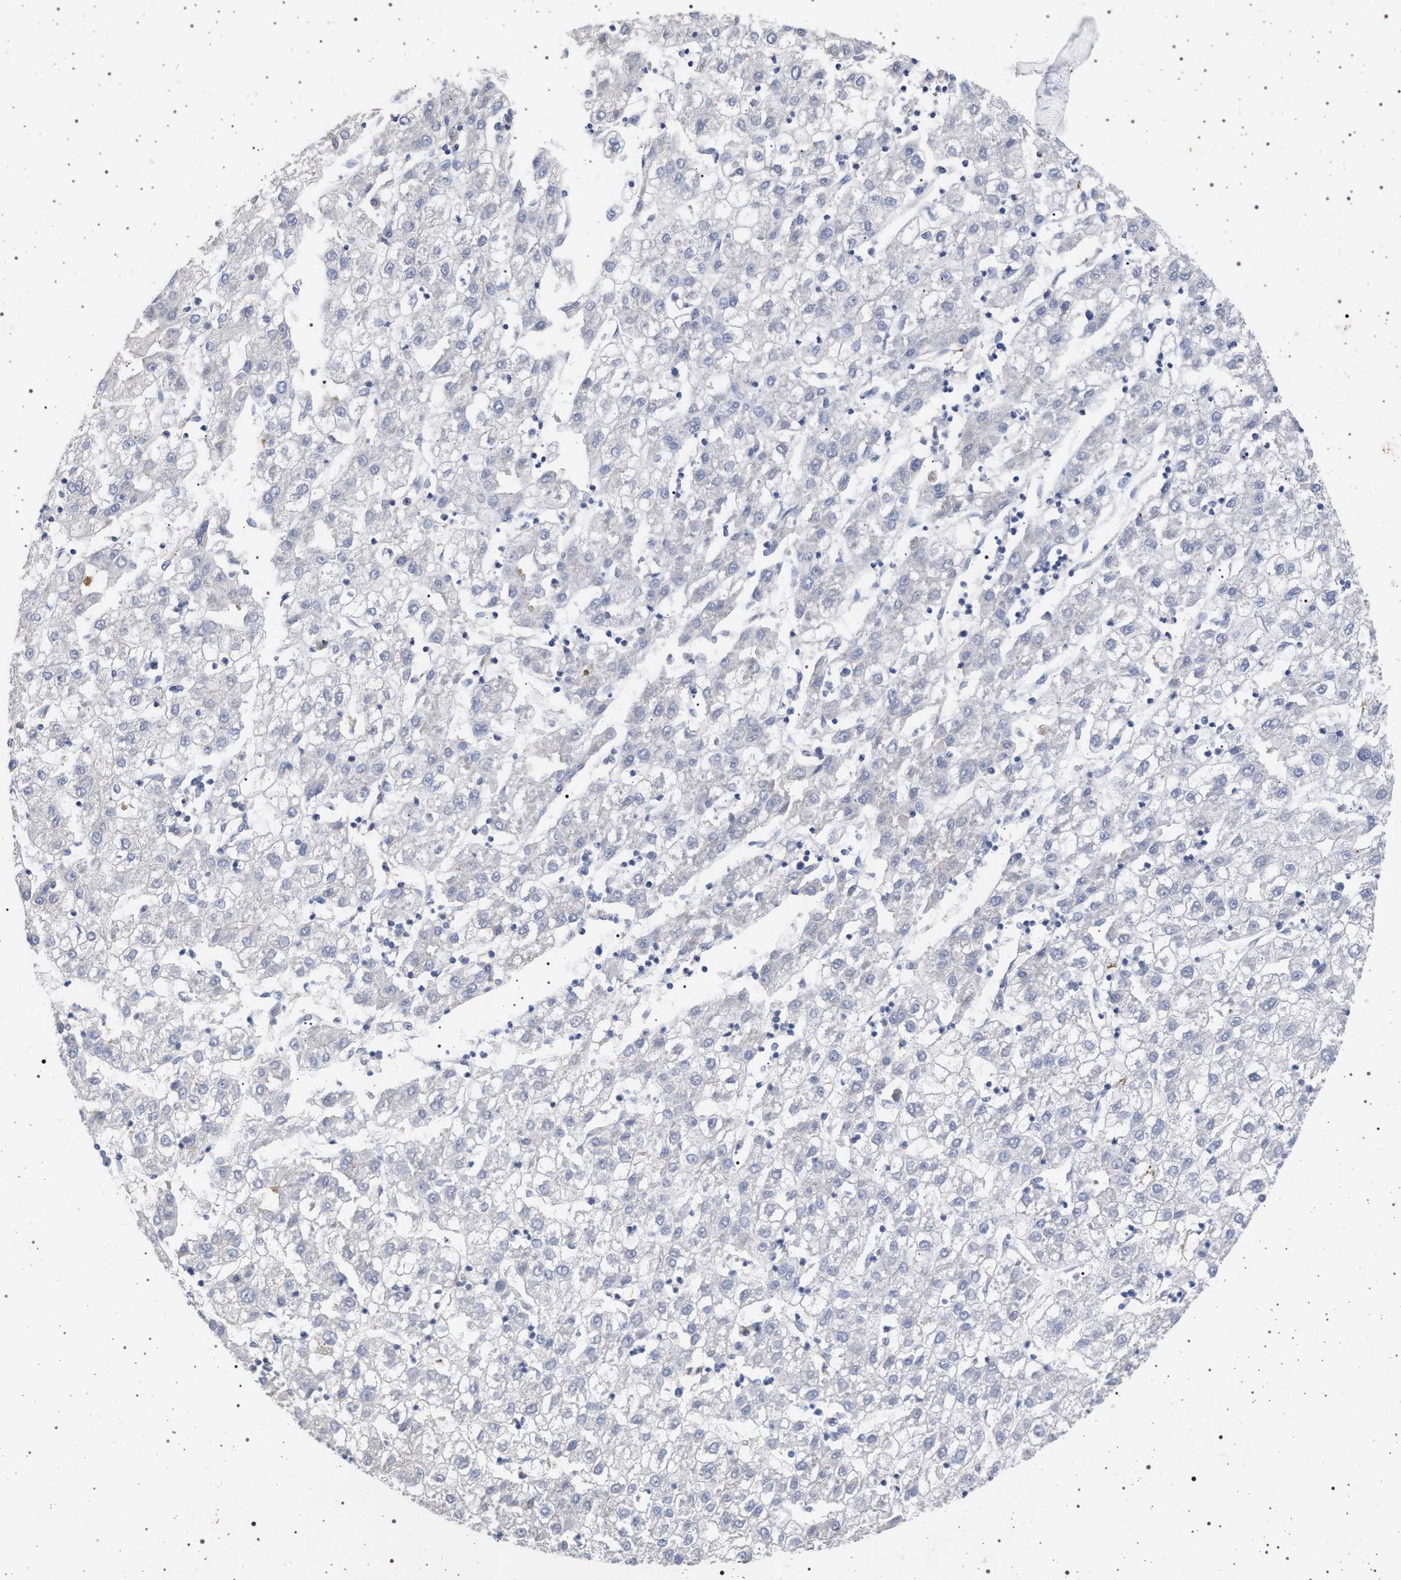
{"staining": {"intensity": "negative", "quantity": "none", "location": "none"}, "tissue": "liver cancer", "cell_type": "Tumor cells", "image_type": "cancer", "snomed": [{"axis": "morphology", "description": "Carcinoma, Hepatocellular, NOS"}, {"axis": "topography", "description": "Liver"}], "caption": "Human liver cancer stained for a protein using immunohistochemistry (IHC) demonstrates no expression in tumor cells.", "gene": "PLG", "patient": {"sex": "male", "age": 72}}